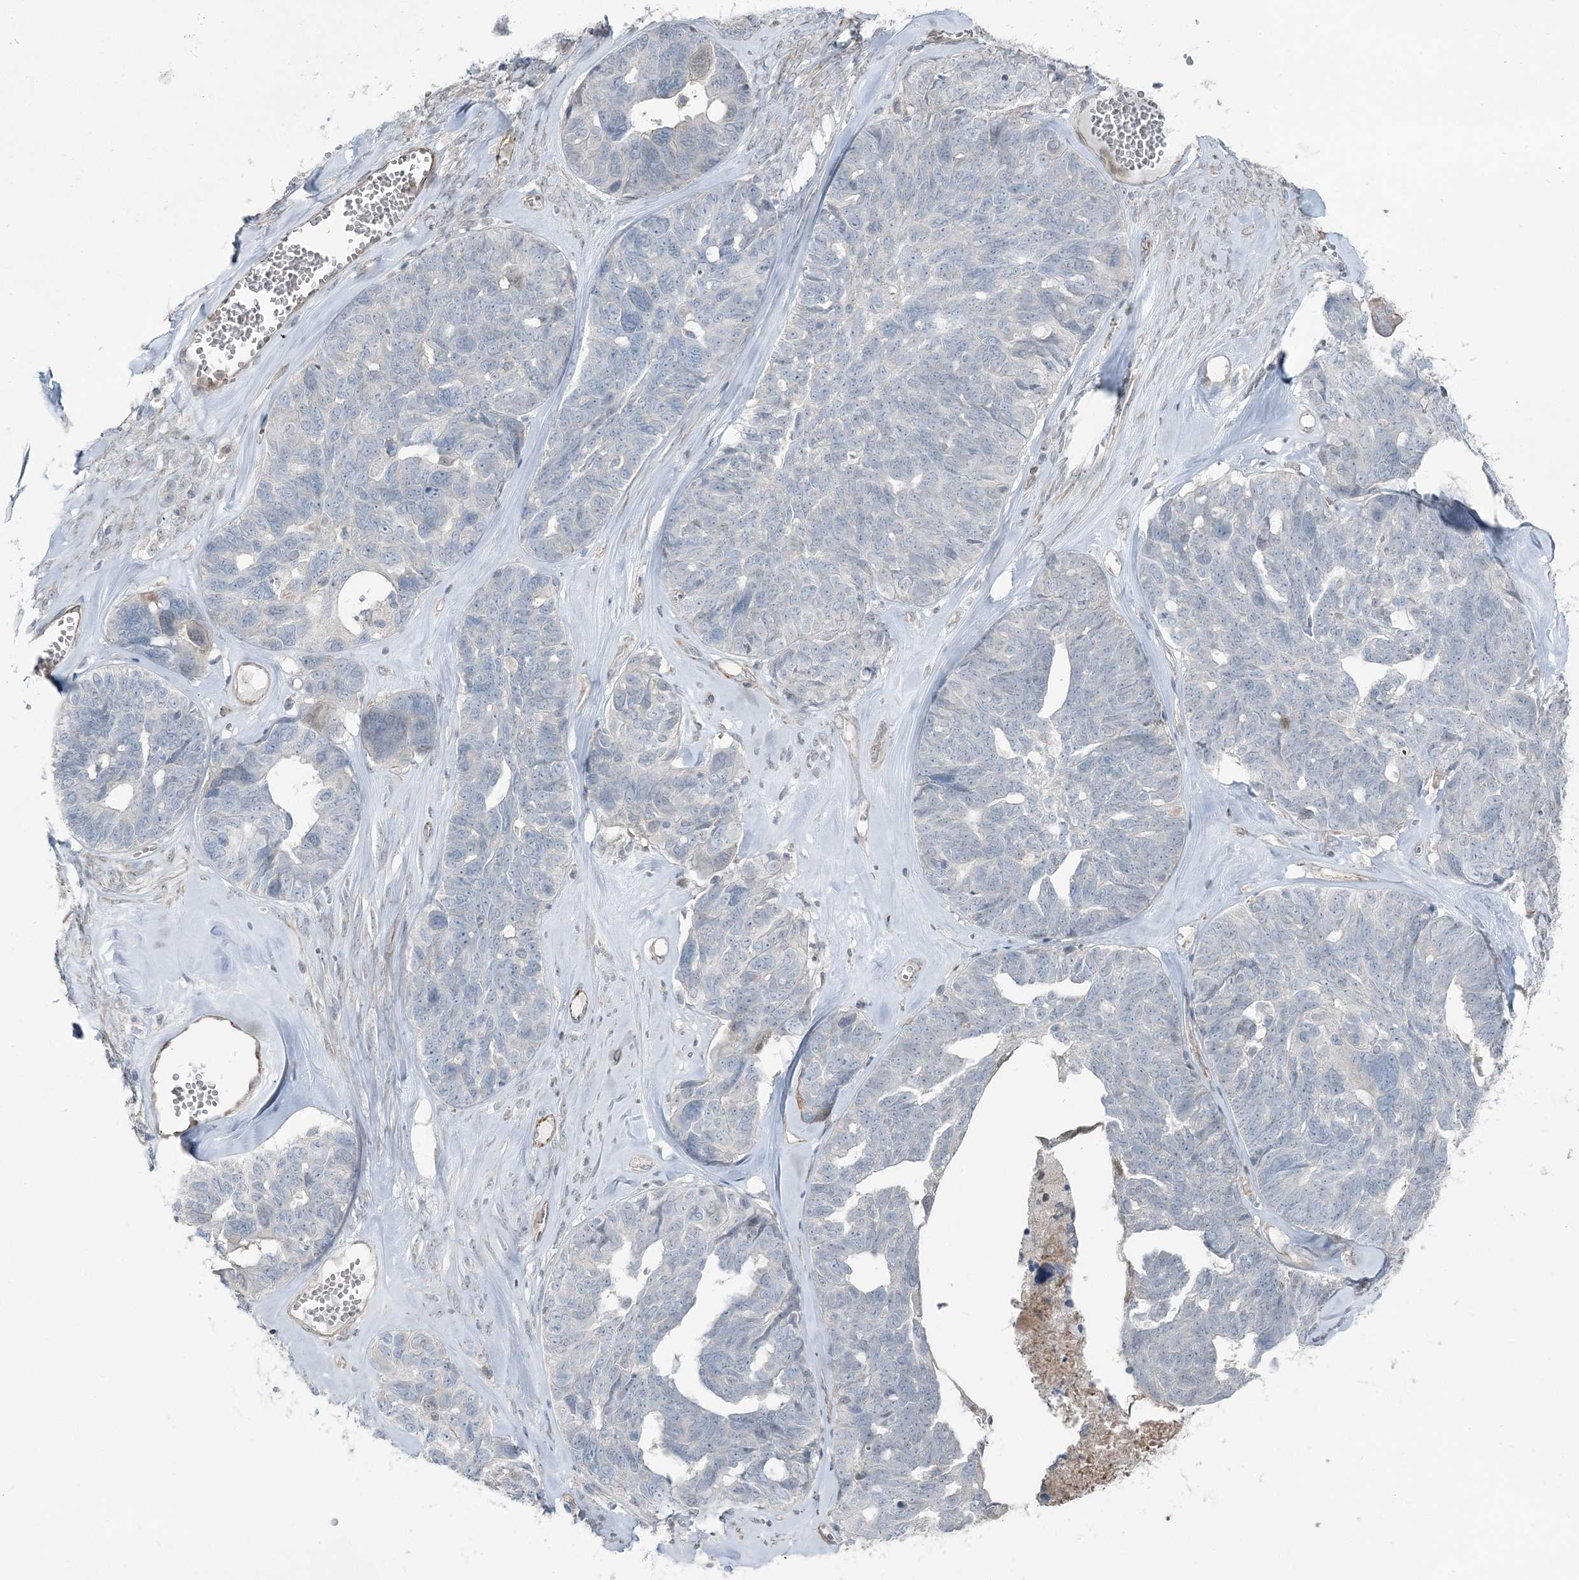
{"staining": {"intensity": "negative", "quantity": "none", "location": "none"}, "tissue": "ovarian cancer", "cell_type": "Tumor cells", "image_type": "cancer", "snomed": [{"axis": "morphology", "description": "Cystadenocarcinoma, serous, NOS"}, {"axis": "topography", "description": "Ovary"}], "caption": "Tumor cells show no significant expression in ovarian cancer.", "gene": "FBXL17", "patient": {"sex": "female", "age": 79}}